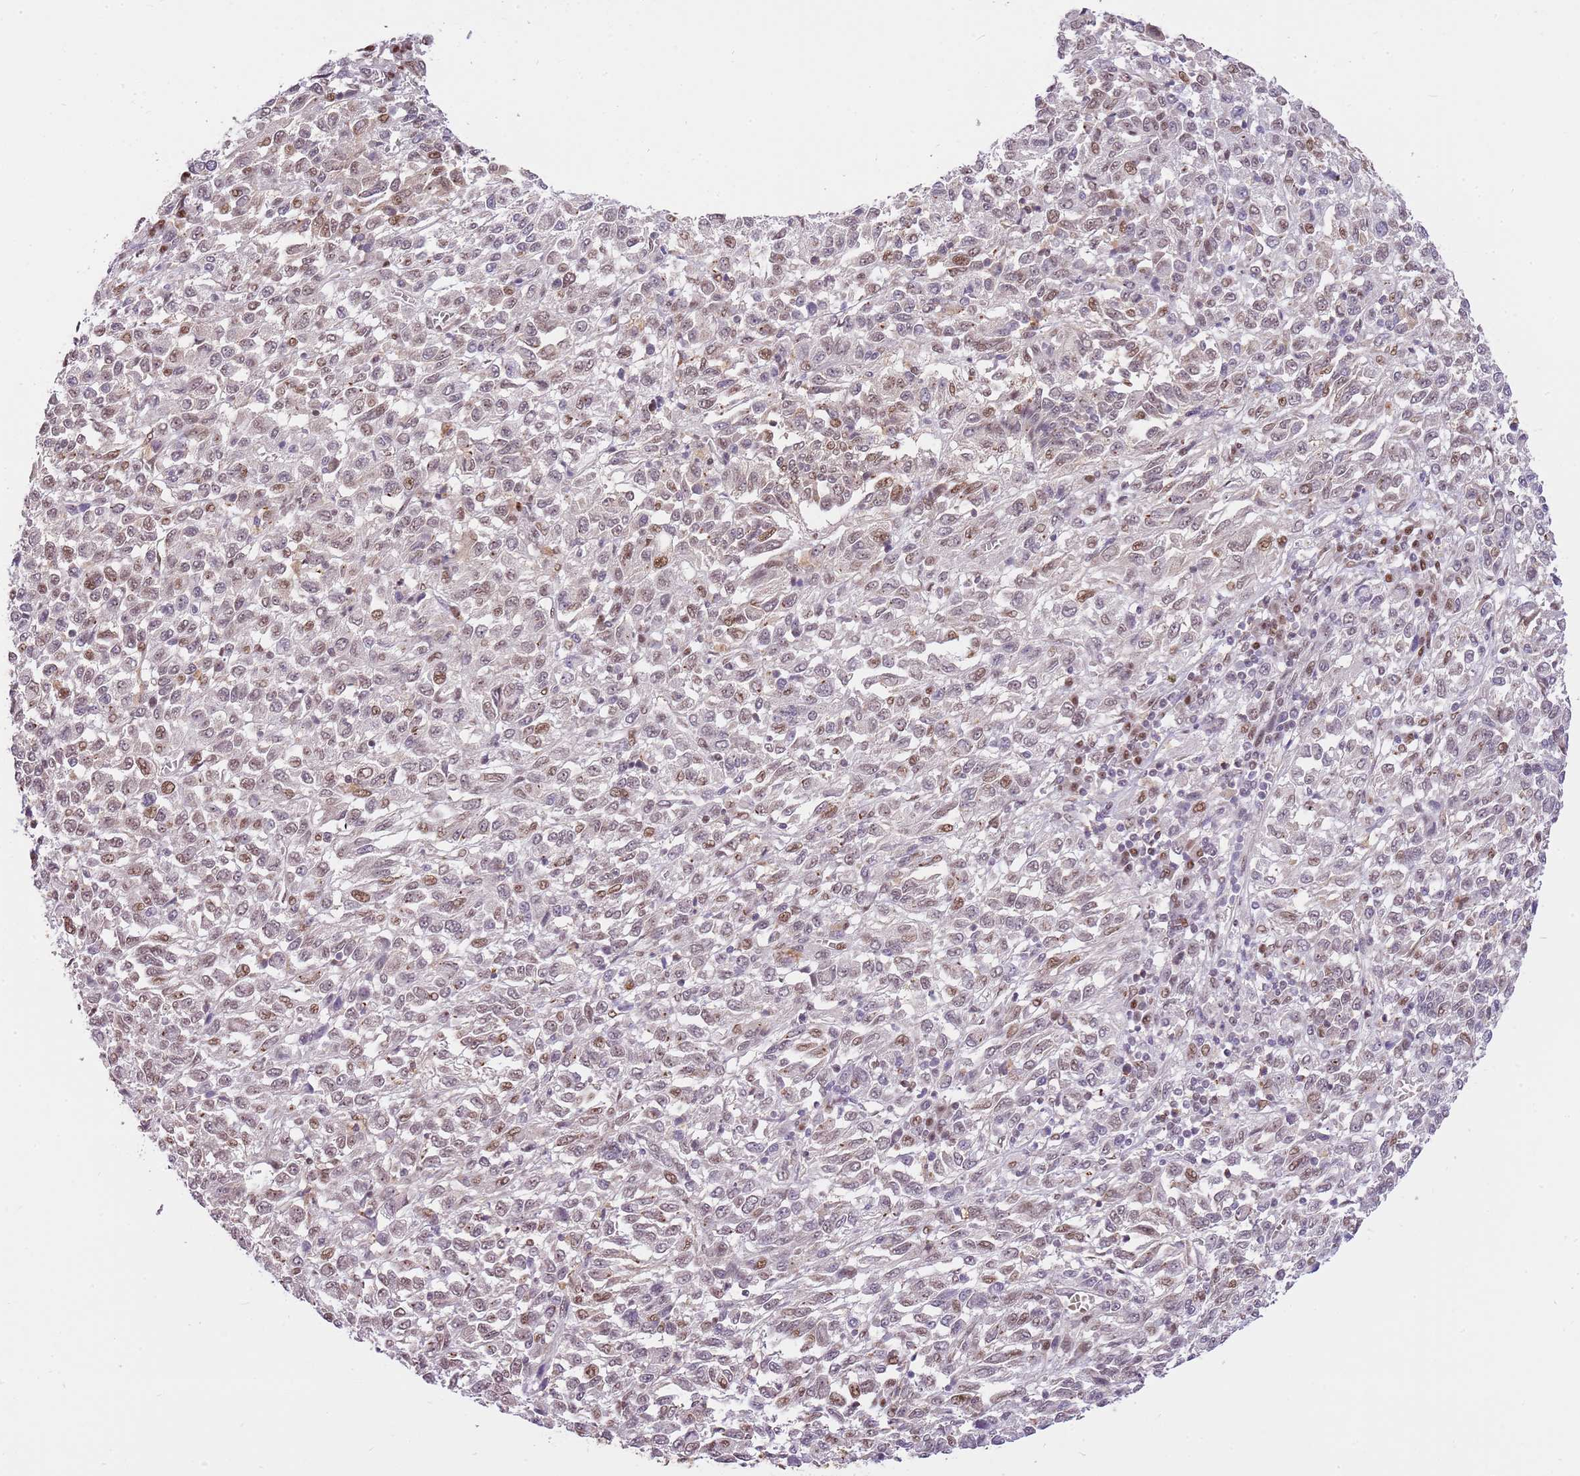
{"staining": {"intensity": "moderate", "quantity": "25%-75%", "location": "nuclear"}, "tissue": "melanoma", "cell_type": "Tumor cells", "image_type": "cancer", "snomed": [{"axis": "morphology", "description": "Malignant melanoma, Metastatic site"}, {"axis": "topography", "description": "Lung"}], "caption": "This is an image of immunohistochemistry staining of melanoma, which shows moderate positivity in the nuclear of tumor cells.", "gene": "RFK", "patient": {"sex": "male", "age": 64}}